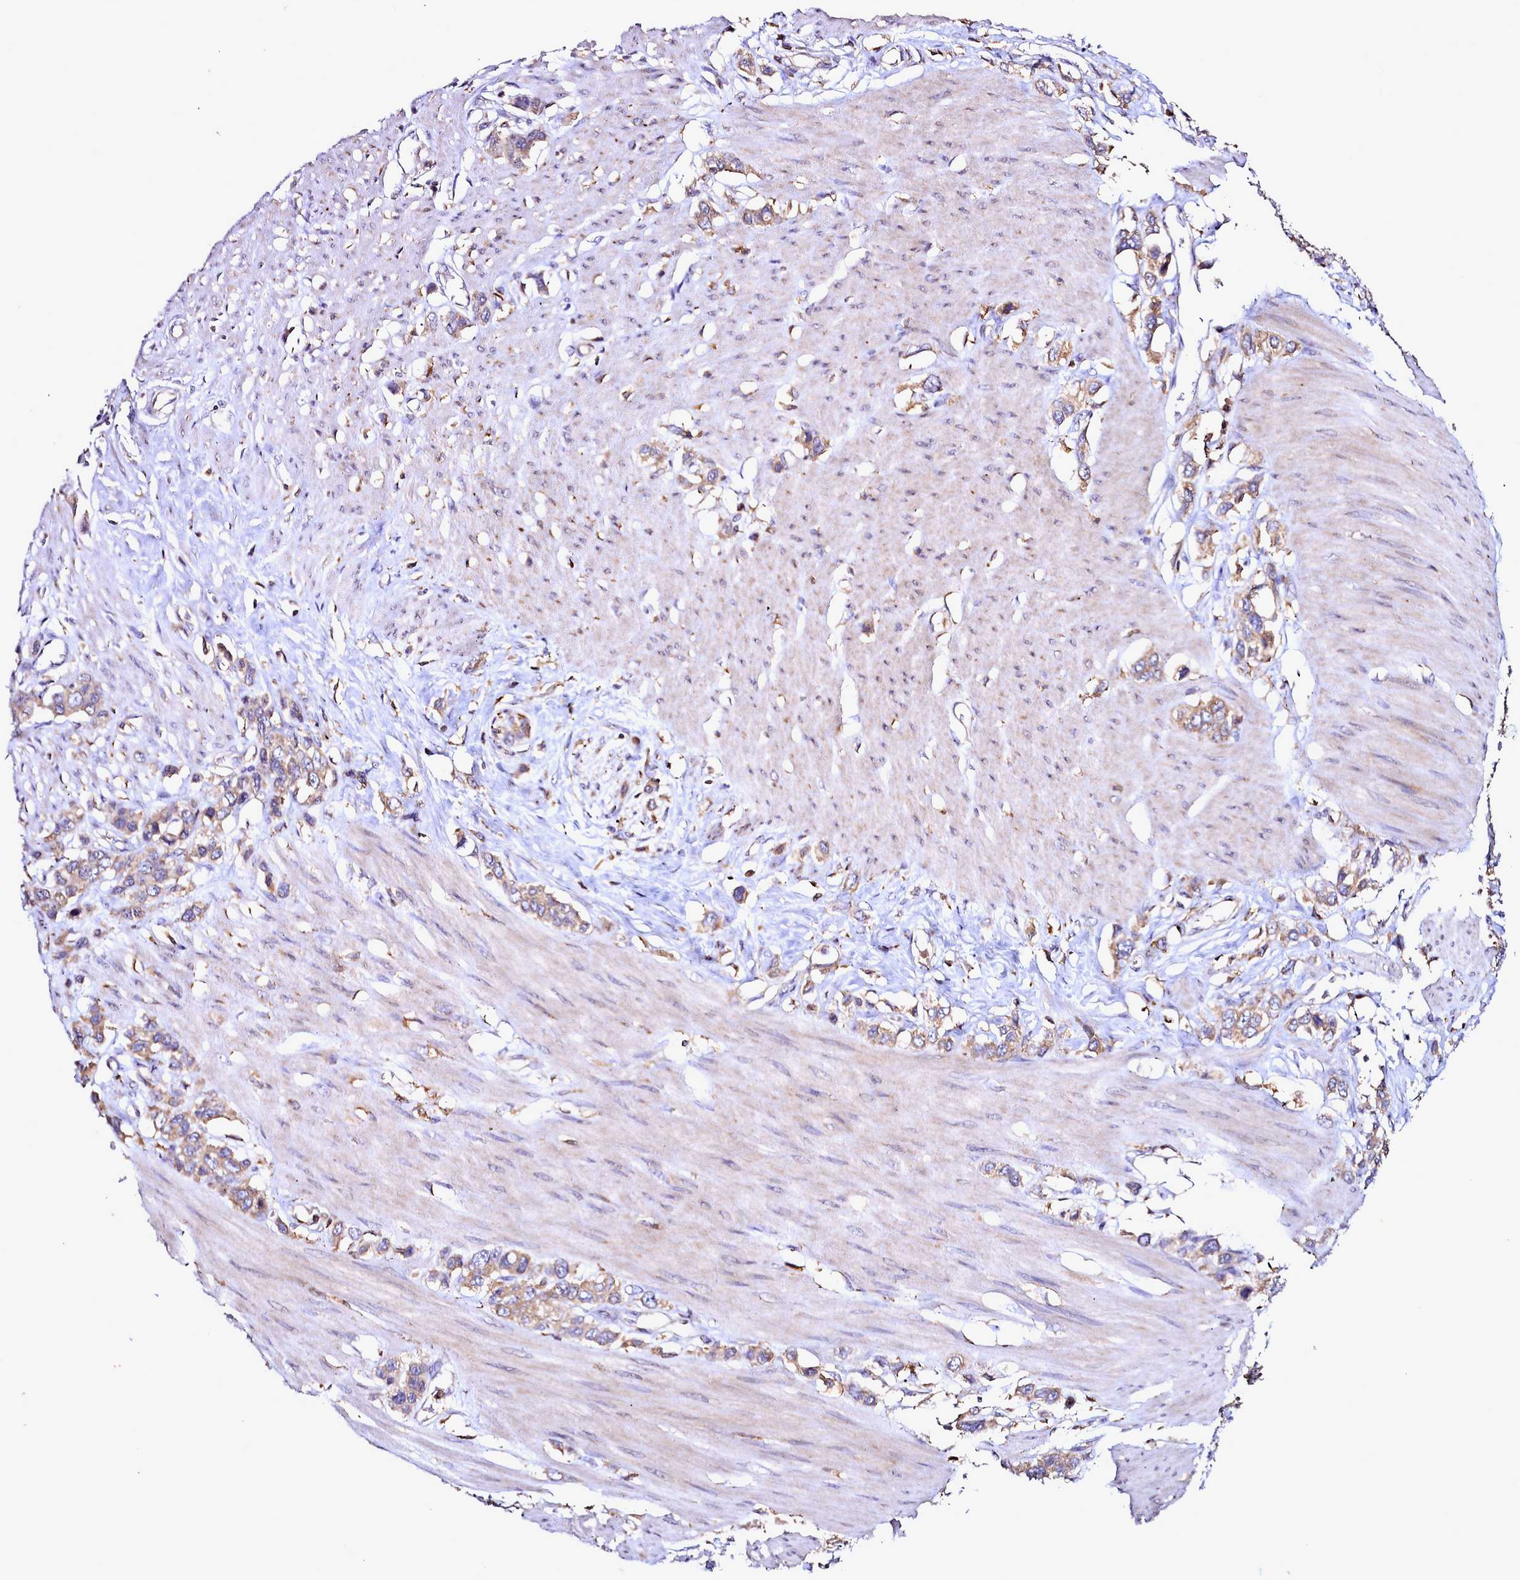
{"staining": {"intensity": "moderate", "quantity": ">75%", "location": "cytoplasmic/membranous"}, "tissue": "stomach cancer", "cell_type": "Tumor cells", "image_type": "cancer", "snomed": [{"axis": "morphology", "description": "Adenocarcinoma, NOS"}, {"axis": "morphology", "description": "Adenocarcinoma, High grade"}, {"axis": "topography", "description": "Stomach, upper"}, {"axis": "topography", "description": "Stomach, lower"}], "caption": "Adenocarcinoma (stomach) tissue shows moderate cytoplasmic/membranous staining in approximately >75% of tumor cells, visualized by immunohistochemistry.", "gene": "NCKAP1L", "patient": {"sex": "female", "age": 65}}